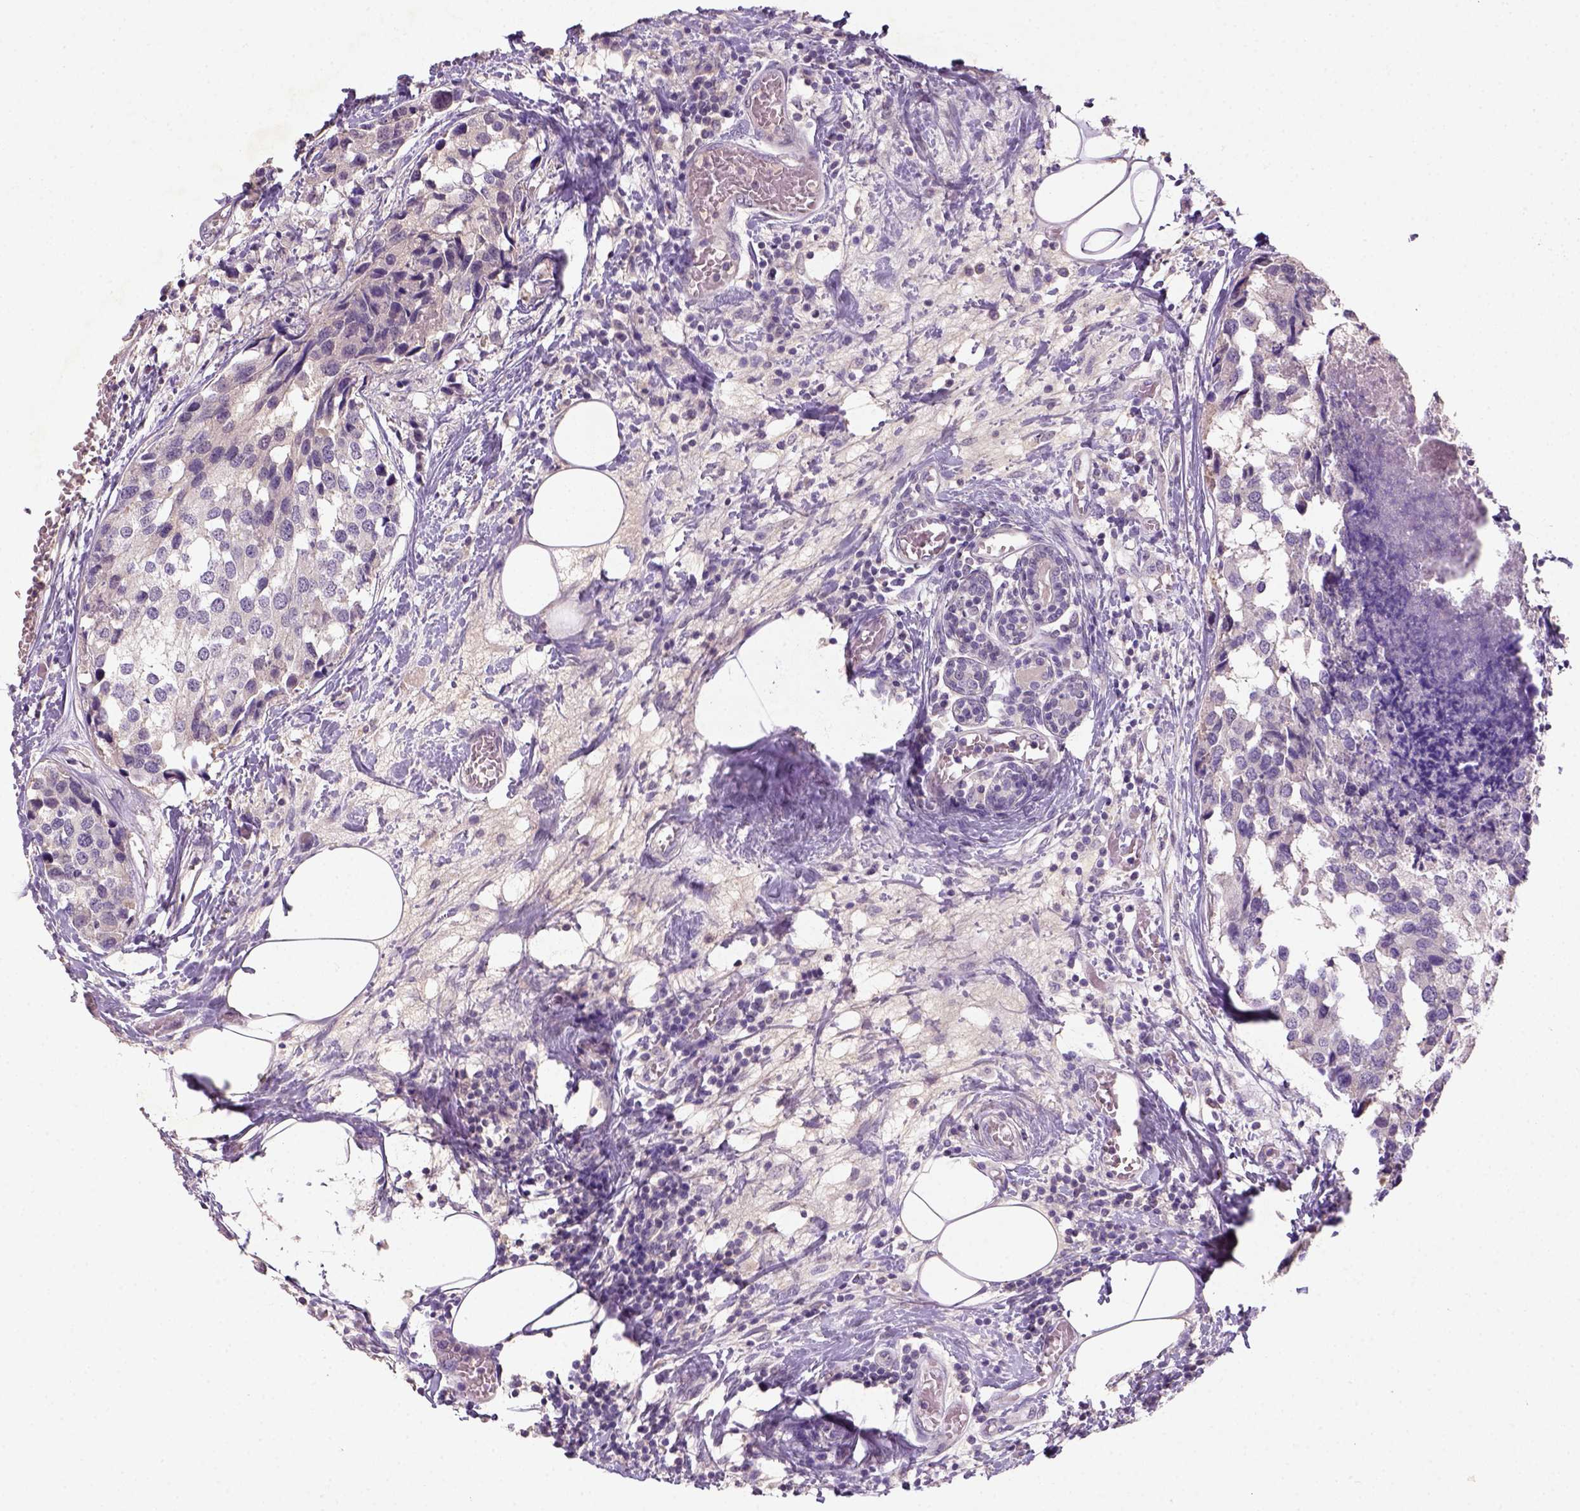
{"staining": {"intensity": "negative", "quantity": "none", "location": "none"}, "tissue": "breast cancer", "cell_type": "Tumor cells", "image_type": "cancer", "snomed": [{"axis": "morphology", "description": "Lobular carcinoma"}, {"axis": "topography", "description": "Breast"}], "caption": "Immunohistochemistry histopathology image of neoplastic tissue: human breast cancer stained with DAB (3,3'-diaminobenzidine) exhibits no significant protein expression in tumor cells.", "gene": "NLGN2", "patient": {"sex": "female", "age": 59}}